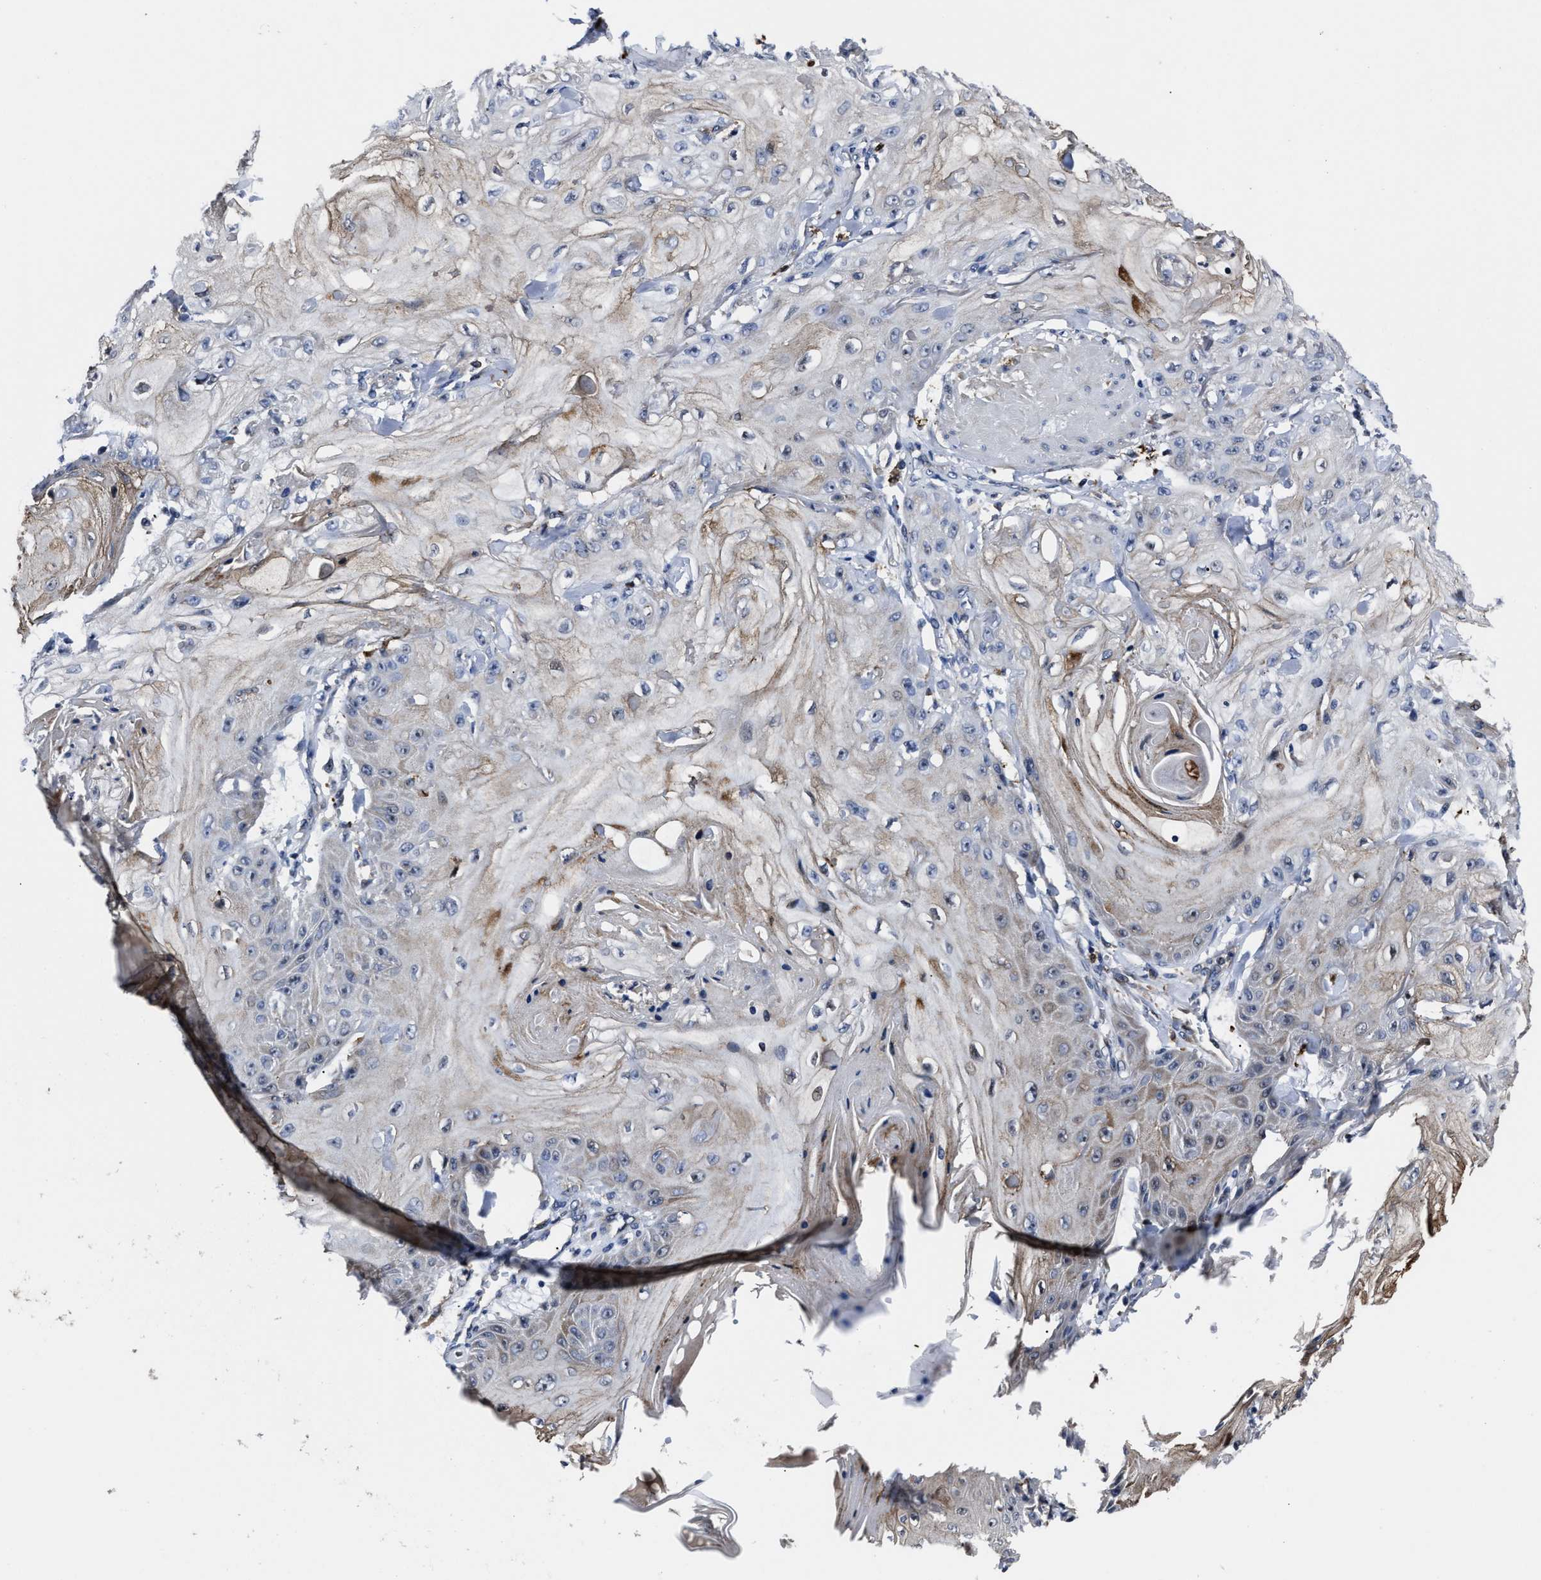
{"staining": {"intensity": "weak", "quantity": "<25%", "location": "cytoplasmic/membranous"}, "tissue": "skin cancer", "cell_type": "Tumor cells", "image_type": "cancer", "snomed": [{"axis": "morphology", "description": "Squamous cell carcinoma, NOS"}, {"axis": "topography", "description": "Skin"}], "caption": "A high-resolution photomicrograph shows IHC staining of skin squamous cell carcinoma, which exhibits no significant expression in tumor cells.", "gene": "RSBN1L", "patient": {"sex": "male", "age": 74}}